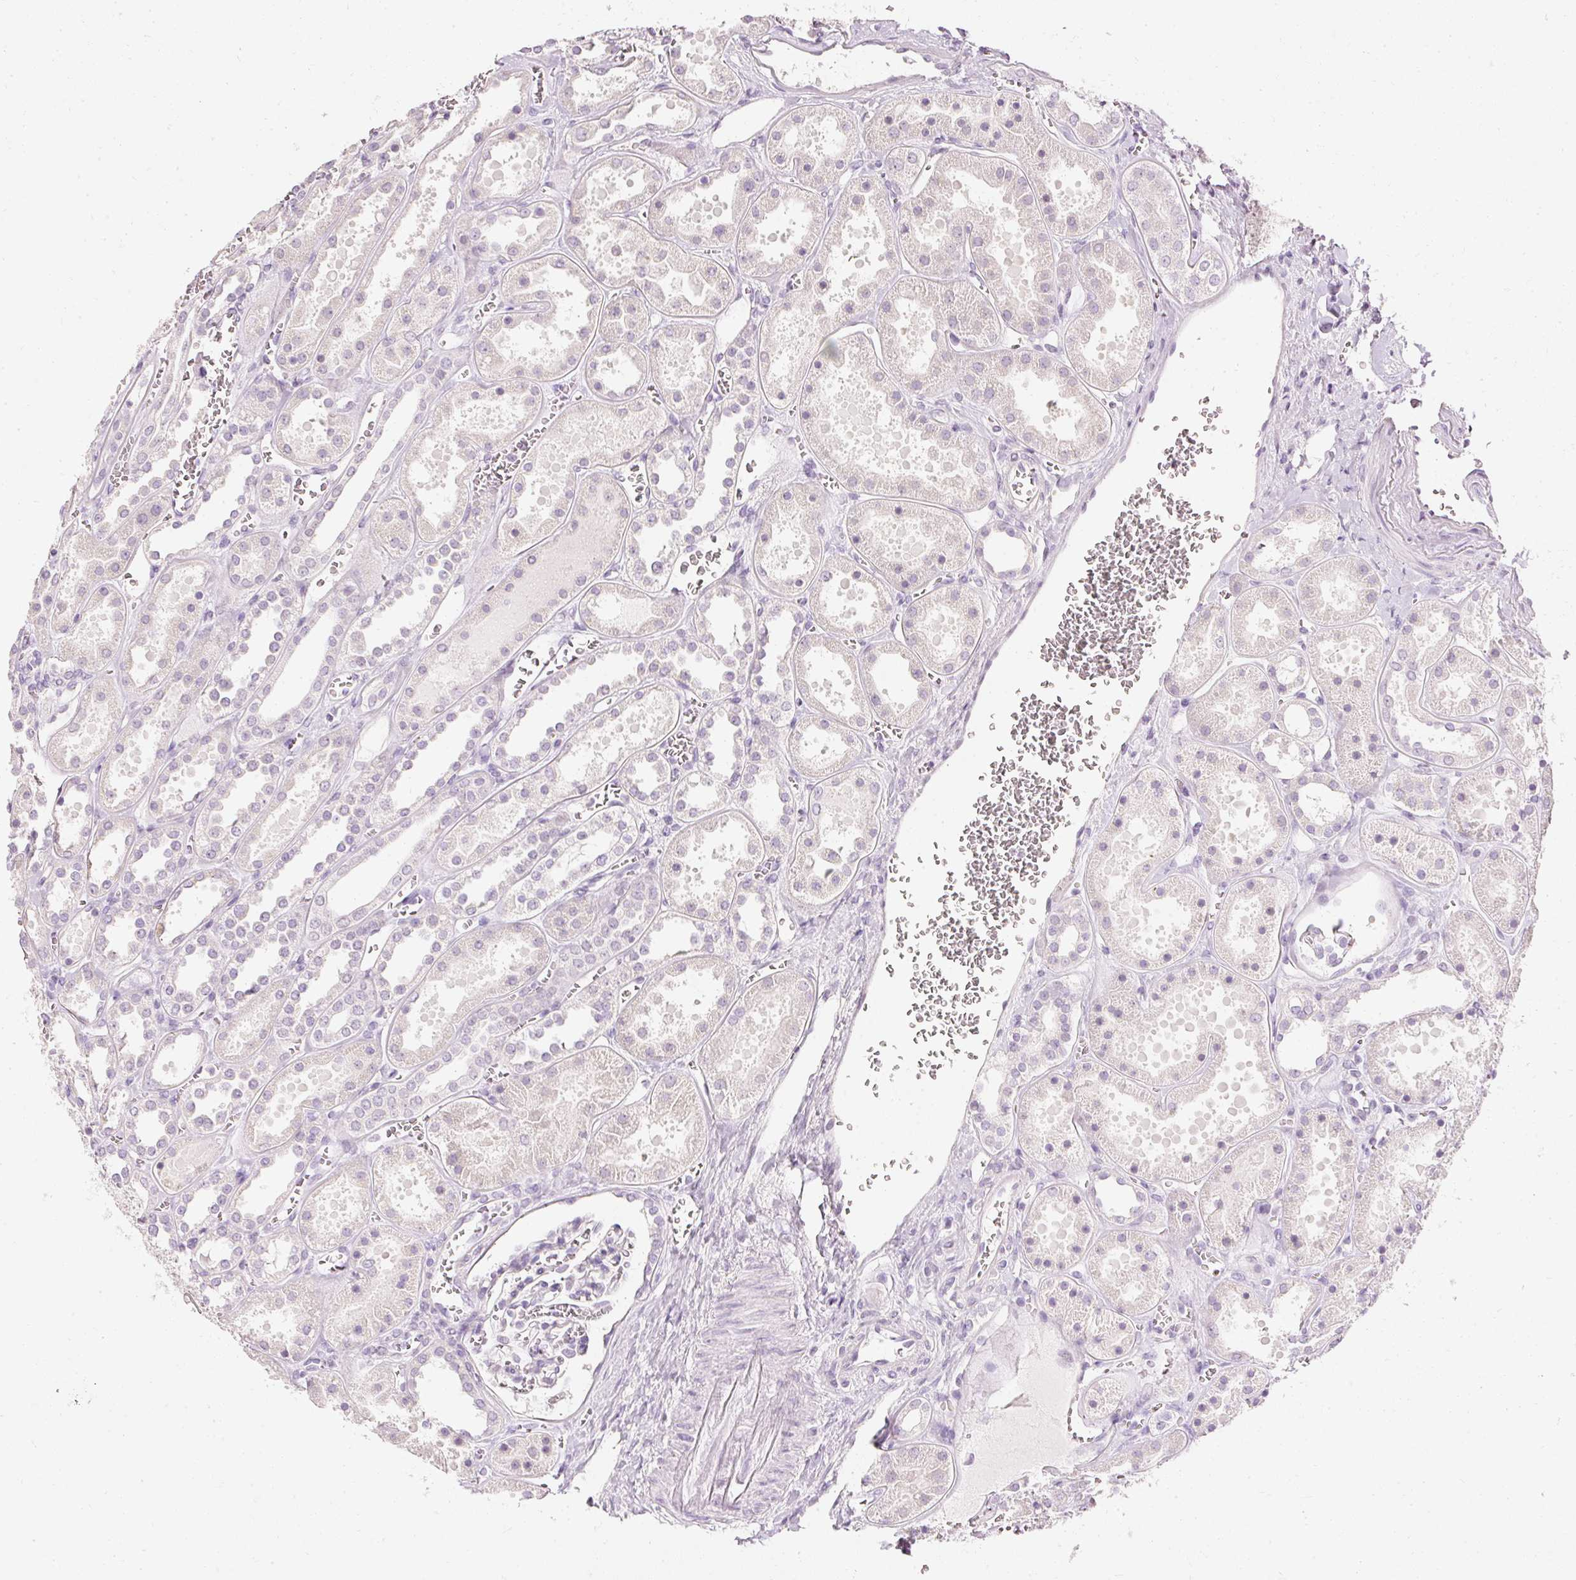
{"staining": {"intensity": "negative", "quantity": "none", "location": "none"}, "tissue": "kidney", "cell_type": "Cells in glomeruli", "image_type": "normal", "snomed": [{"axis": "morphology", "description": "Normal tissue, NOS"}, {"axis": "topography", "description": "Kidney"}], "caption": "This is an immunohistochemistry photomicrograph of normal kidney. There is no staining in cells in glomeruli.", "gene": "ELAVL3", "patient": {"sex": "female", "age": 41}}